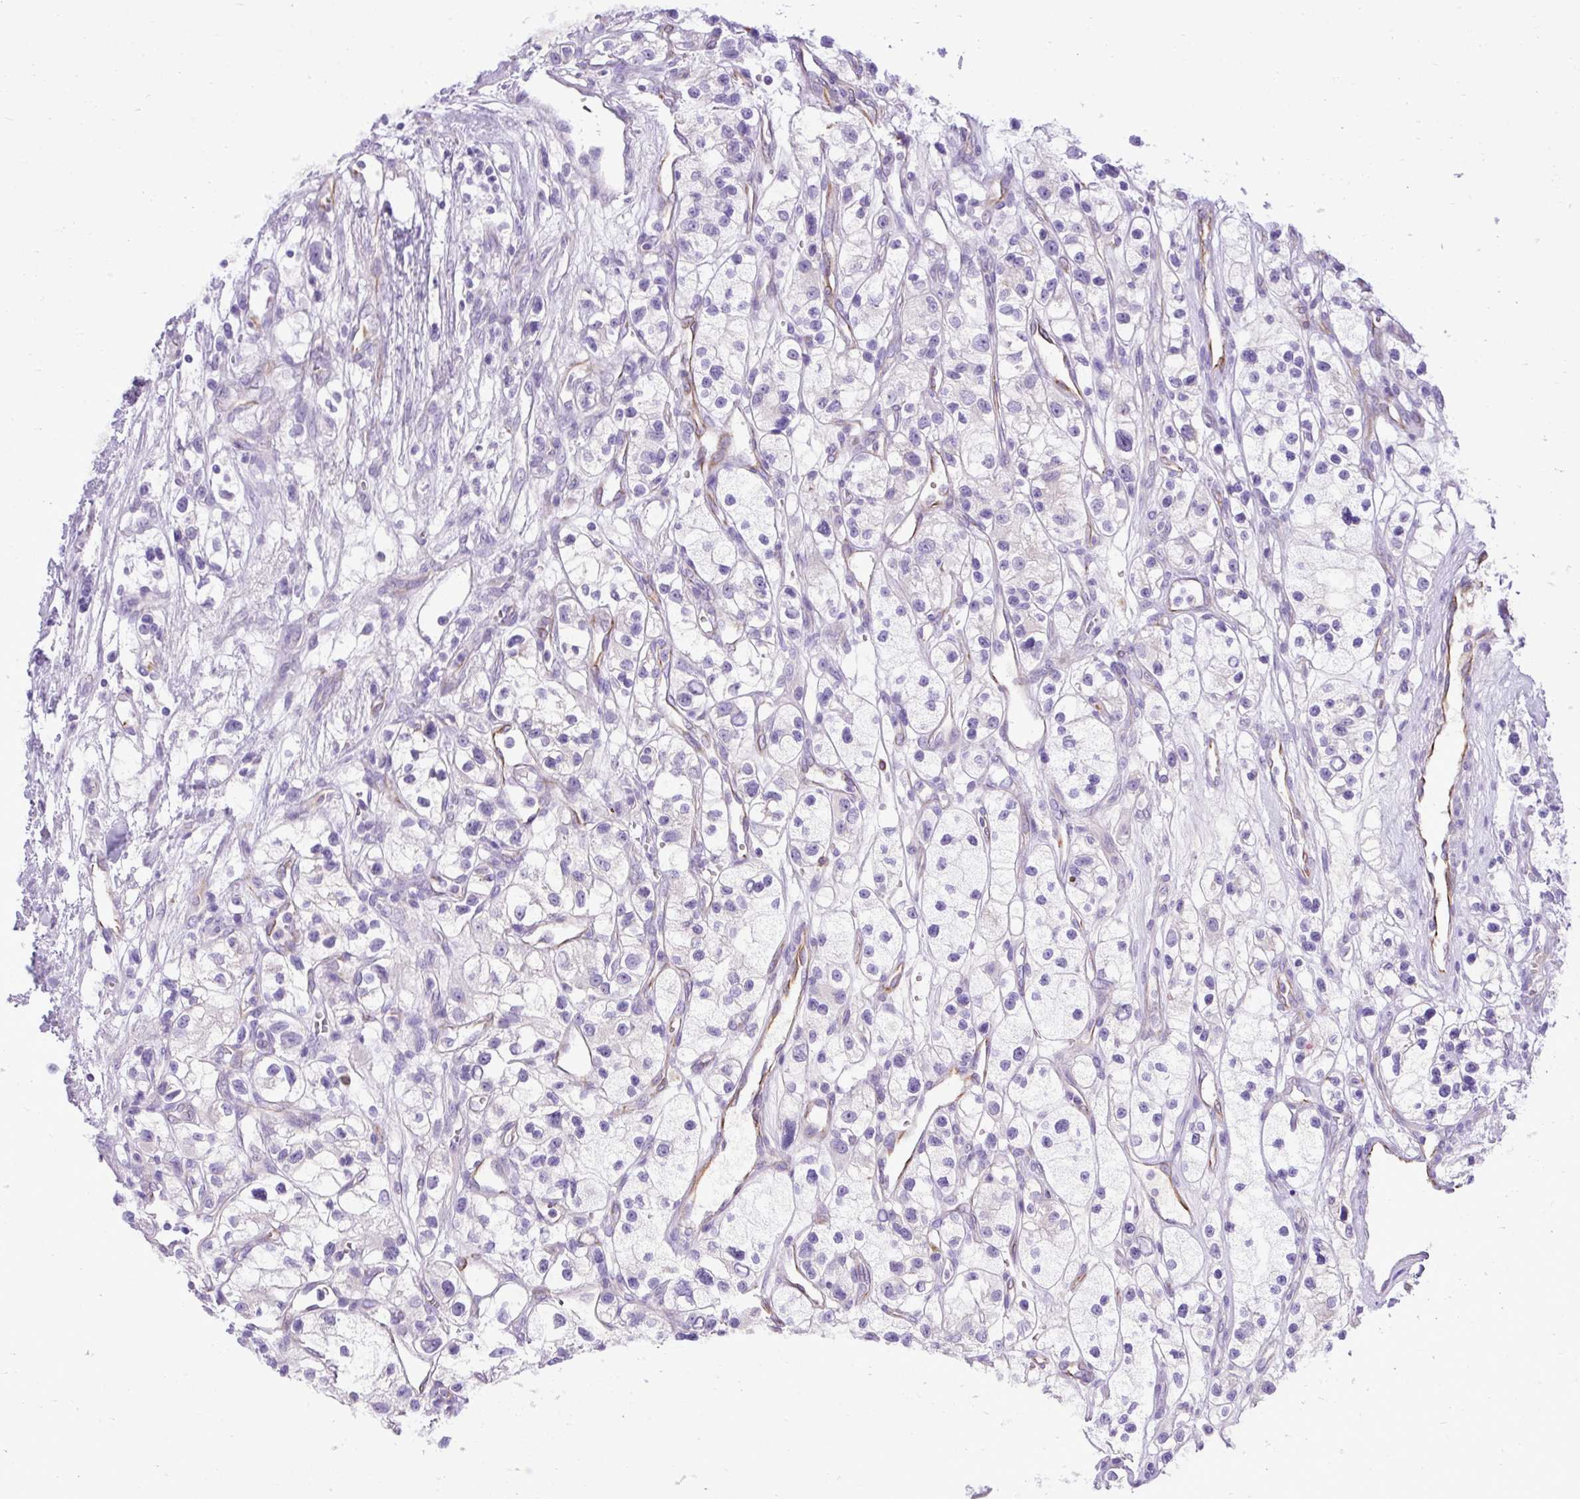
{"staining": {"intensity": "negative", "quantity": "none", "location": "none"}, "tissue": "renal cancer", "cell_type": "Tumor cells", "image_type": "cancer", "snomed": [{"axis": "morphology", "description": "Adenocarcinoma, NOS"}, {"axis": "topography", "description": "Kidney"}], "caption": "Image shows no significant protein staining in tumor cells of renal adenocarcinoma.", "gene": "SPTBN5", "patient": {"sex": "female", "age": 57}}